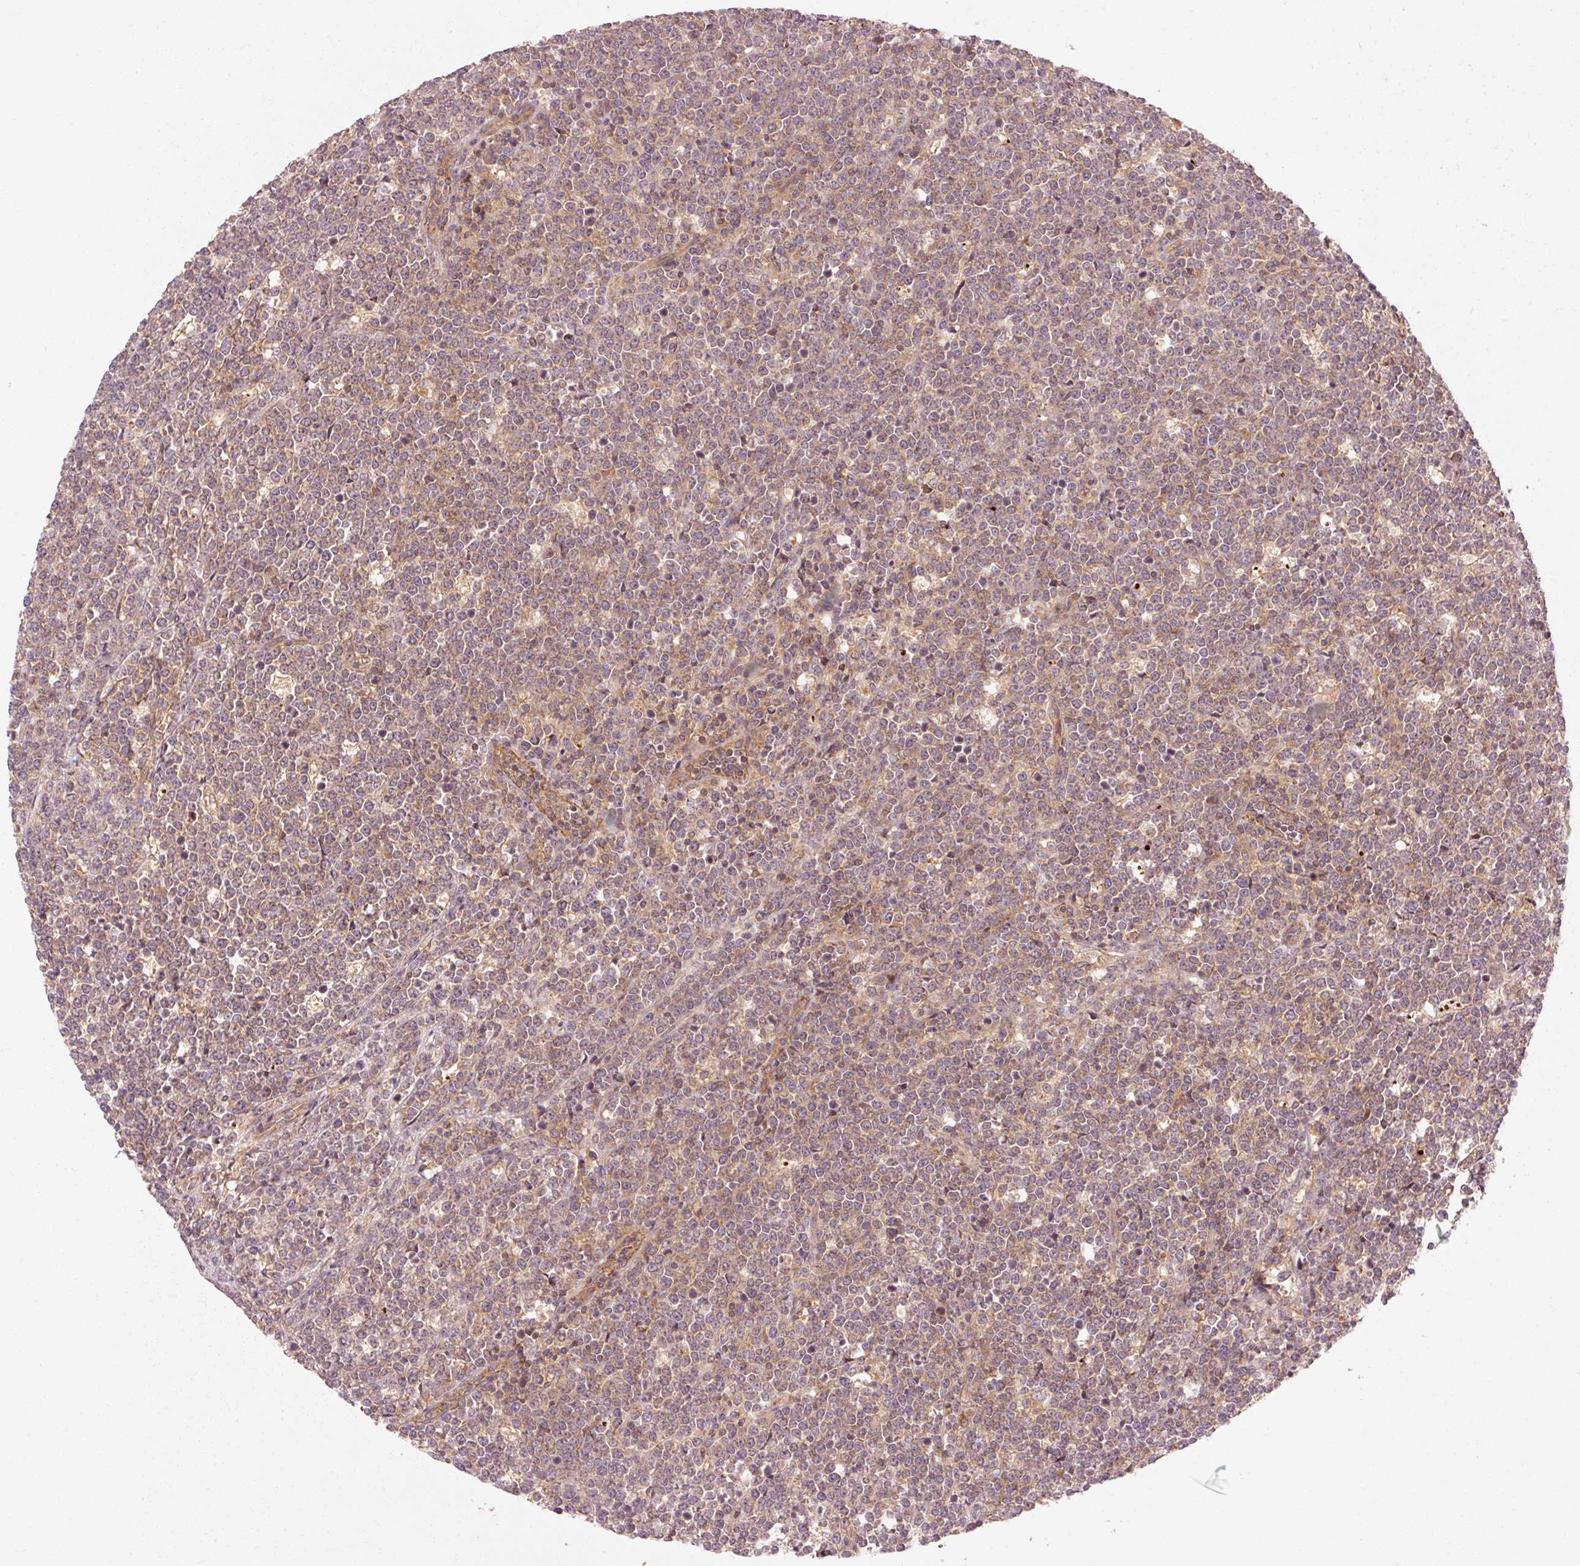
{"staining": {"intensity": "weak", "quantity": ">75%", "location": "cytoplasmic/membranous"}, "tissue": "lymphoma", "cell_type": "Tumor cells", "image_type": "cancer", "snomed": [{"axis": "morphology", "description": "Malignant lymphoma, non-Hodgkin's type, High grade"}, {"axis": "topography", "description": "Small intestine"}], "caption": "High-grade malignant lymphoma, non-Hodgkin's type stained with a protein marker reveals weak staining in tumor cells.", "gene": "CTNNA1", "patient": {"sex": "male", "age": 8}}